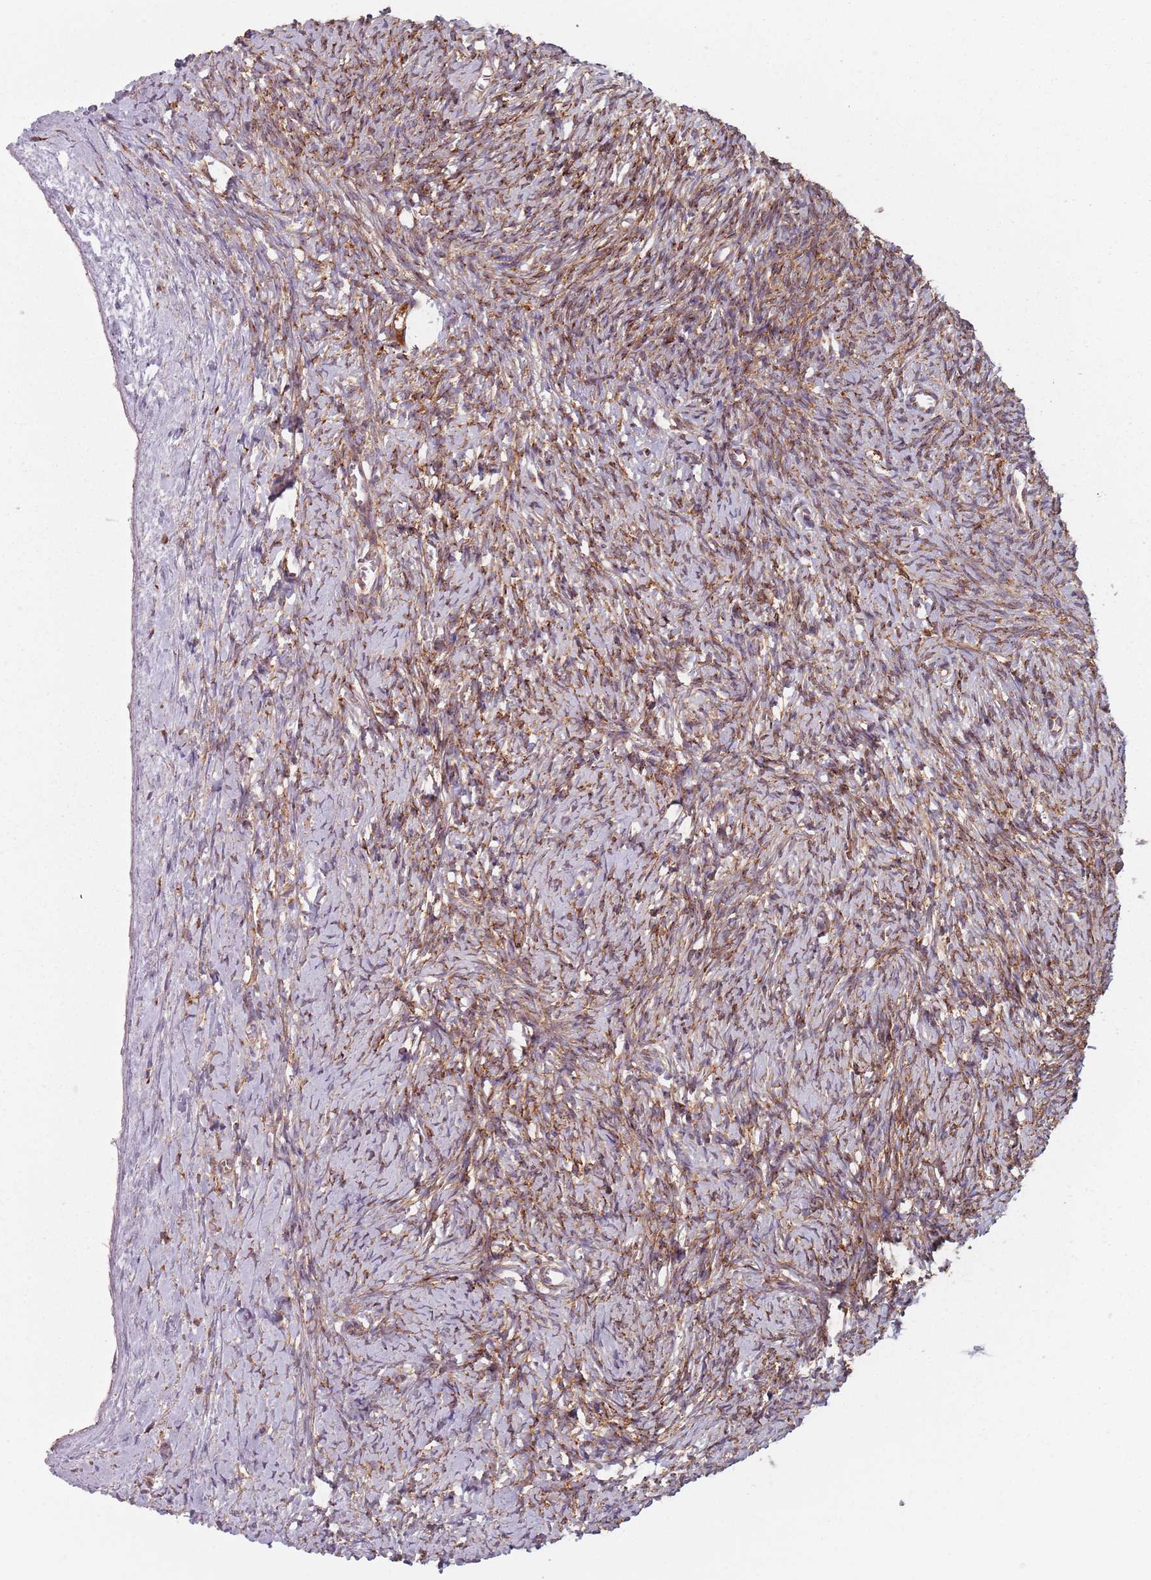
{"staining": {"intensity": "moderate", "quantity": ">75%", "location": "cytoplasmic/membranous"}, "tissue": "ovary", "cell_type": "Follicle cells", "image_type": "normal", "snomed": [{"axis": "morphology", "description": "Normal tissue, NOS"}, {"axis": "morphology", "description": "Developmental malformation"}, {"axis": "topography", "description": "Ovary"}], "caption": "Moderate cytoplasmic/membranous protein expression is appreciated in about >75% of follicle cells in ovary. Nuclei are stained in blue.", "gene": "TPD52L2", "patient": {"sex": "female", "age": 39}}